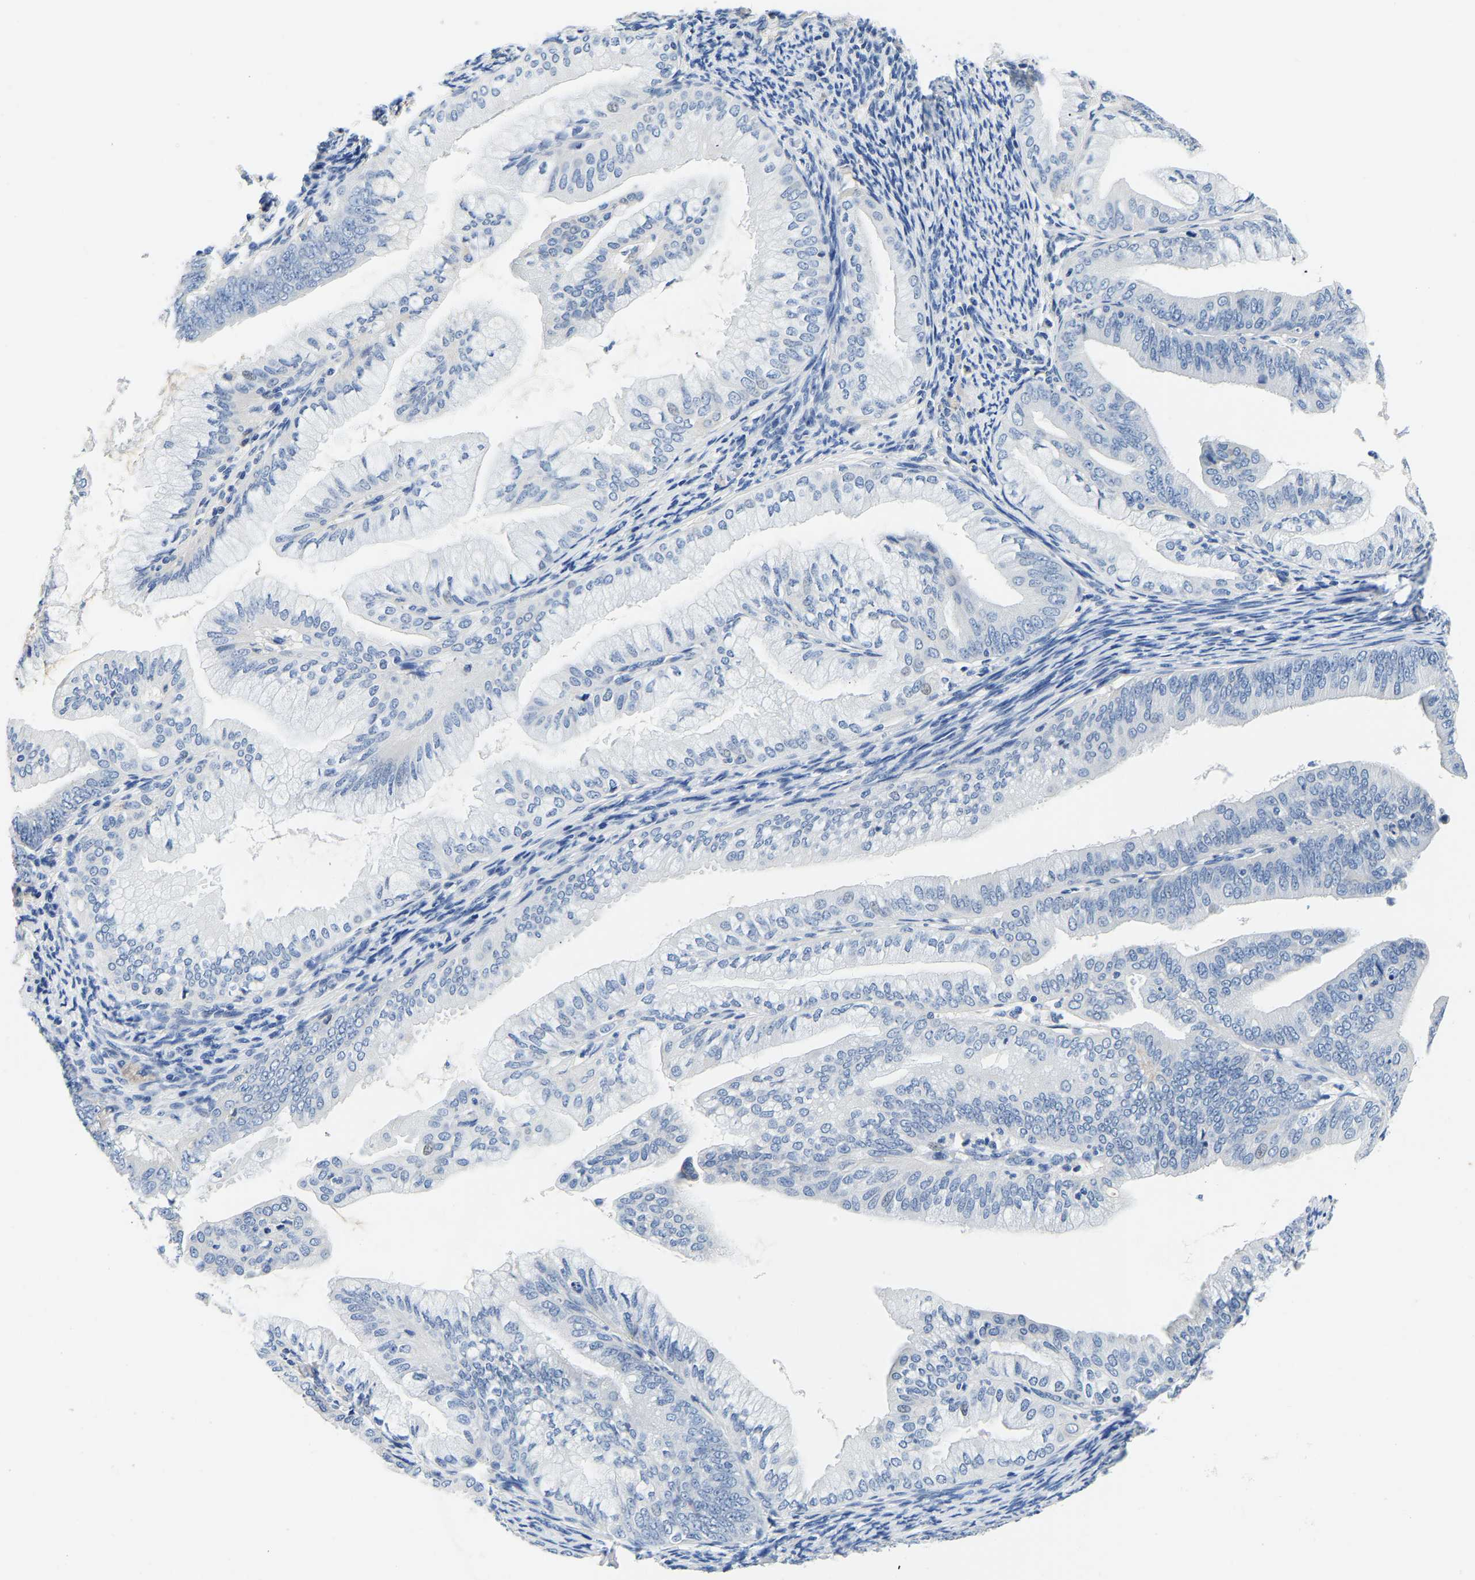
{"staining": {"intensity": "negative", "quantity": "none", "location": "none"}, "tissue": "endometrial cancer", "cell_type": "Tumor cells", "image_type": "cancer", "snomed": [{"axis": "morphology", "description": "Adenocarcinoma, NOS"}, {"axis": "topography", "description": "Endometrium"}], "caption": "Histopathology image shows no significant protein positivity in tumor cells of endometrial cancer.", "gene": "PCK2", "patient": {"sex": "female", "age": 63}}